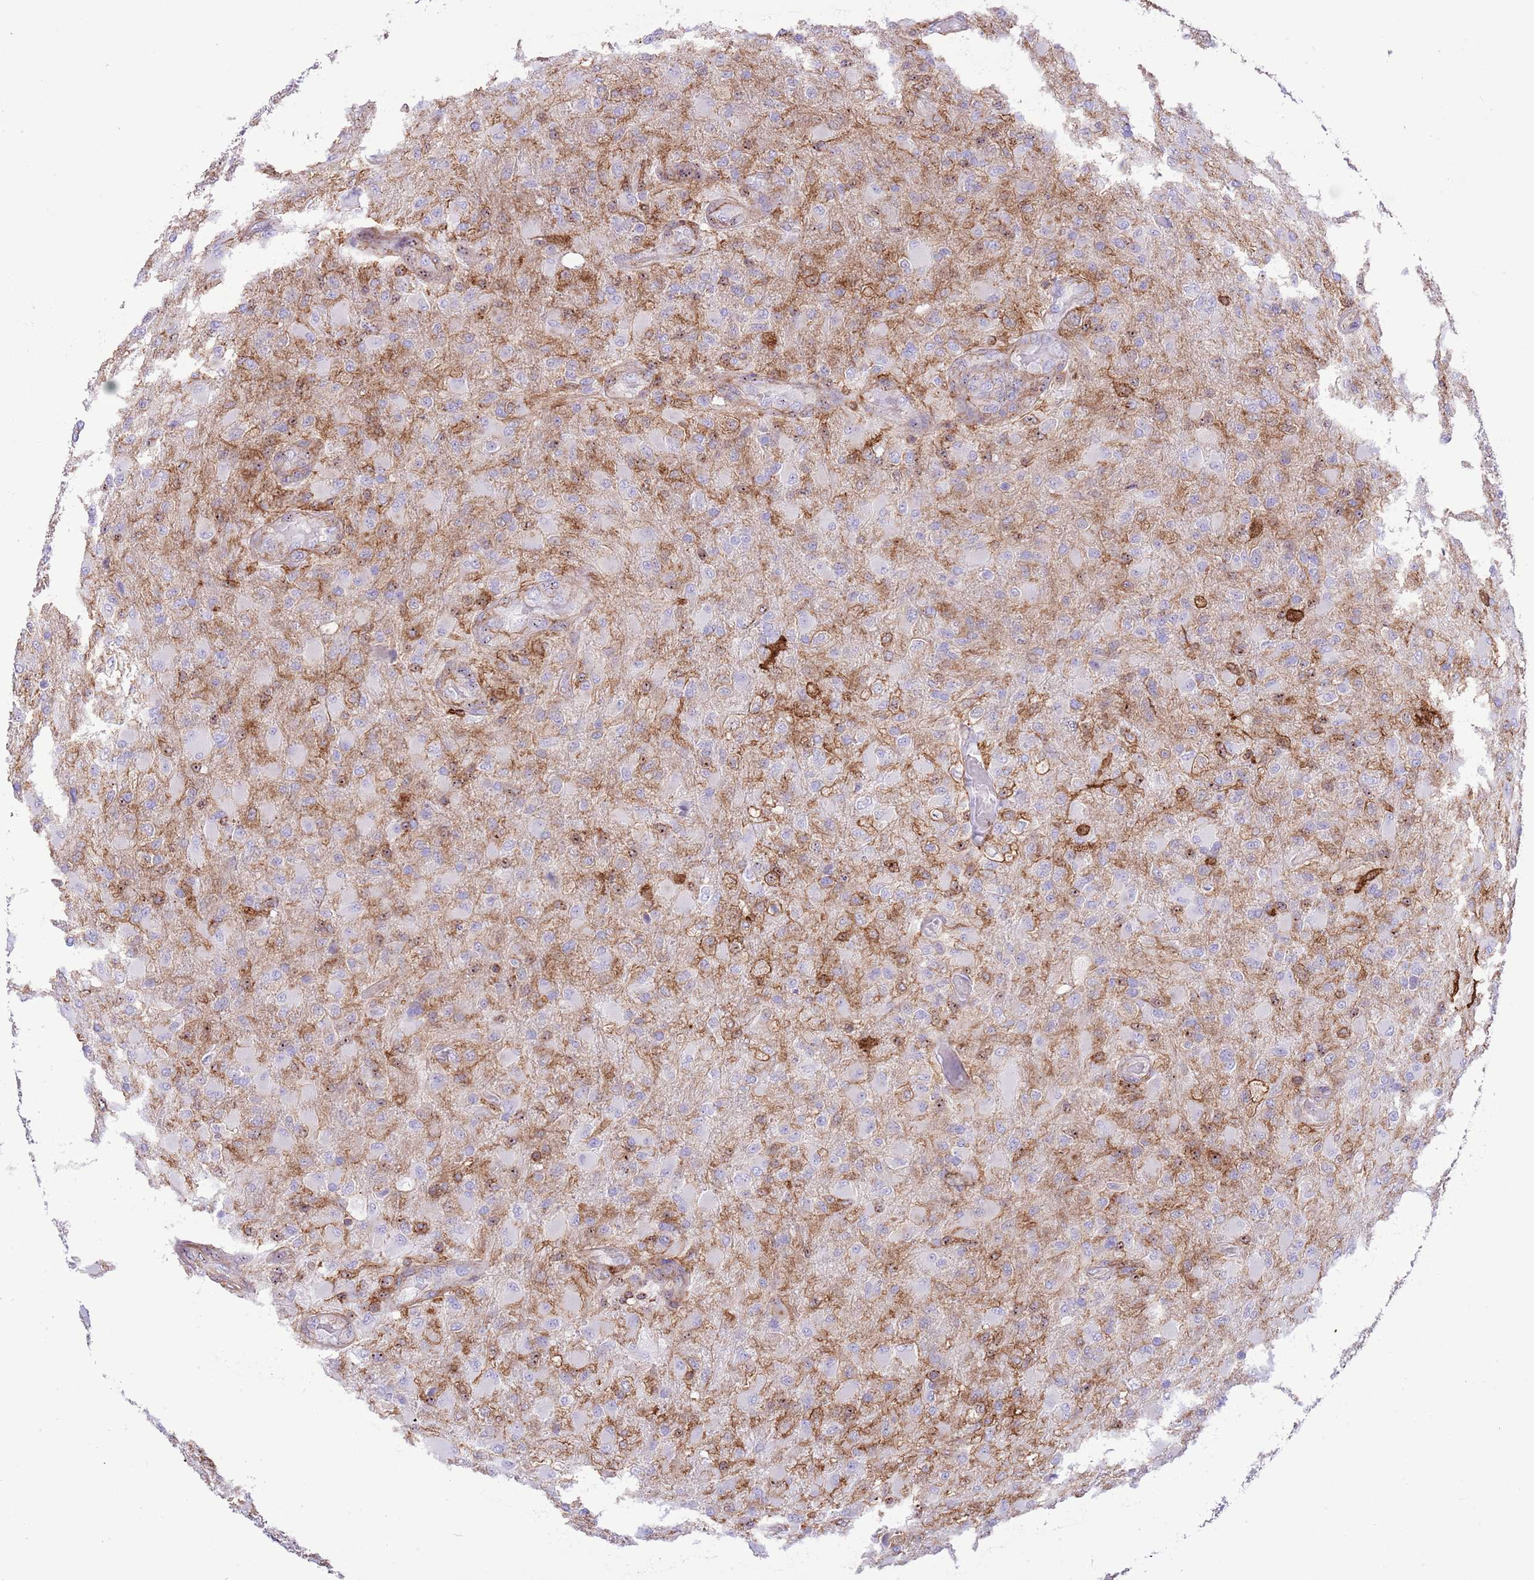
{"staining": {"intensity": "negative", "quantity": "none", "location": "none"}, "tissue": "glioma", "cell_type": "Tumor cells", "image_type": "cancer", "snomed": [{"axis": "morphology", "description": "Glioma, malignant, Low grade"}, {"axis": "topography", "description": "Brain"}], "caption": "DAB immunohistochemical staining of low-grade glioma (malignant) demonstrates no significant positivity in tumor cells.", "gene": "EFHD2", "patient": {"sex": "male", "age": 65}}